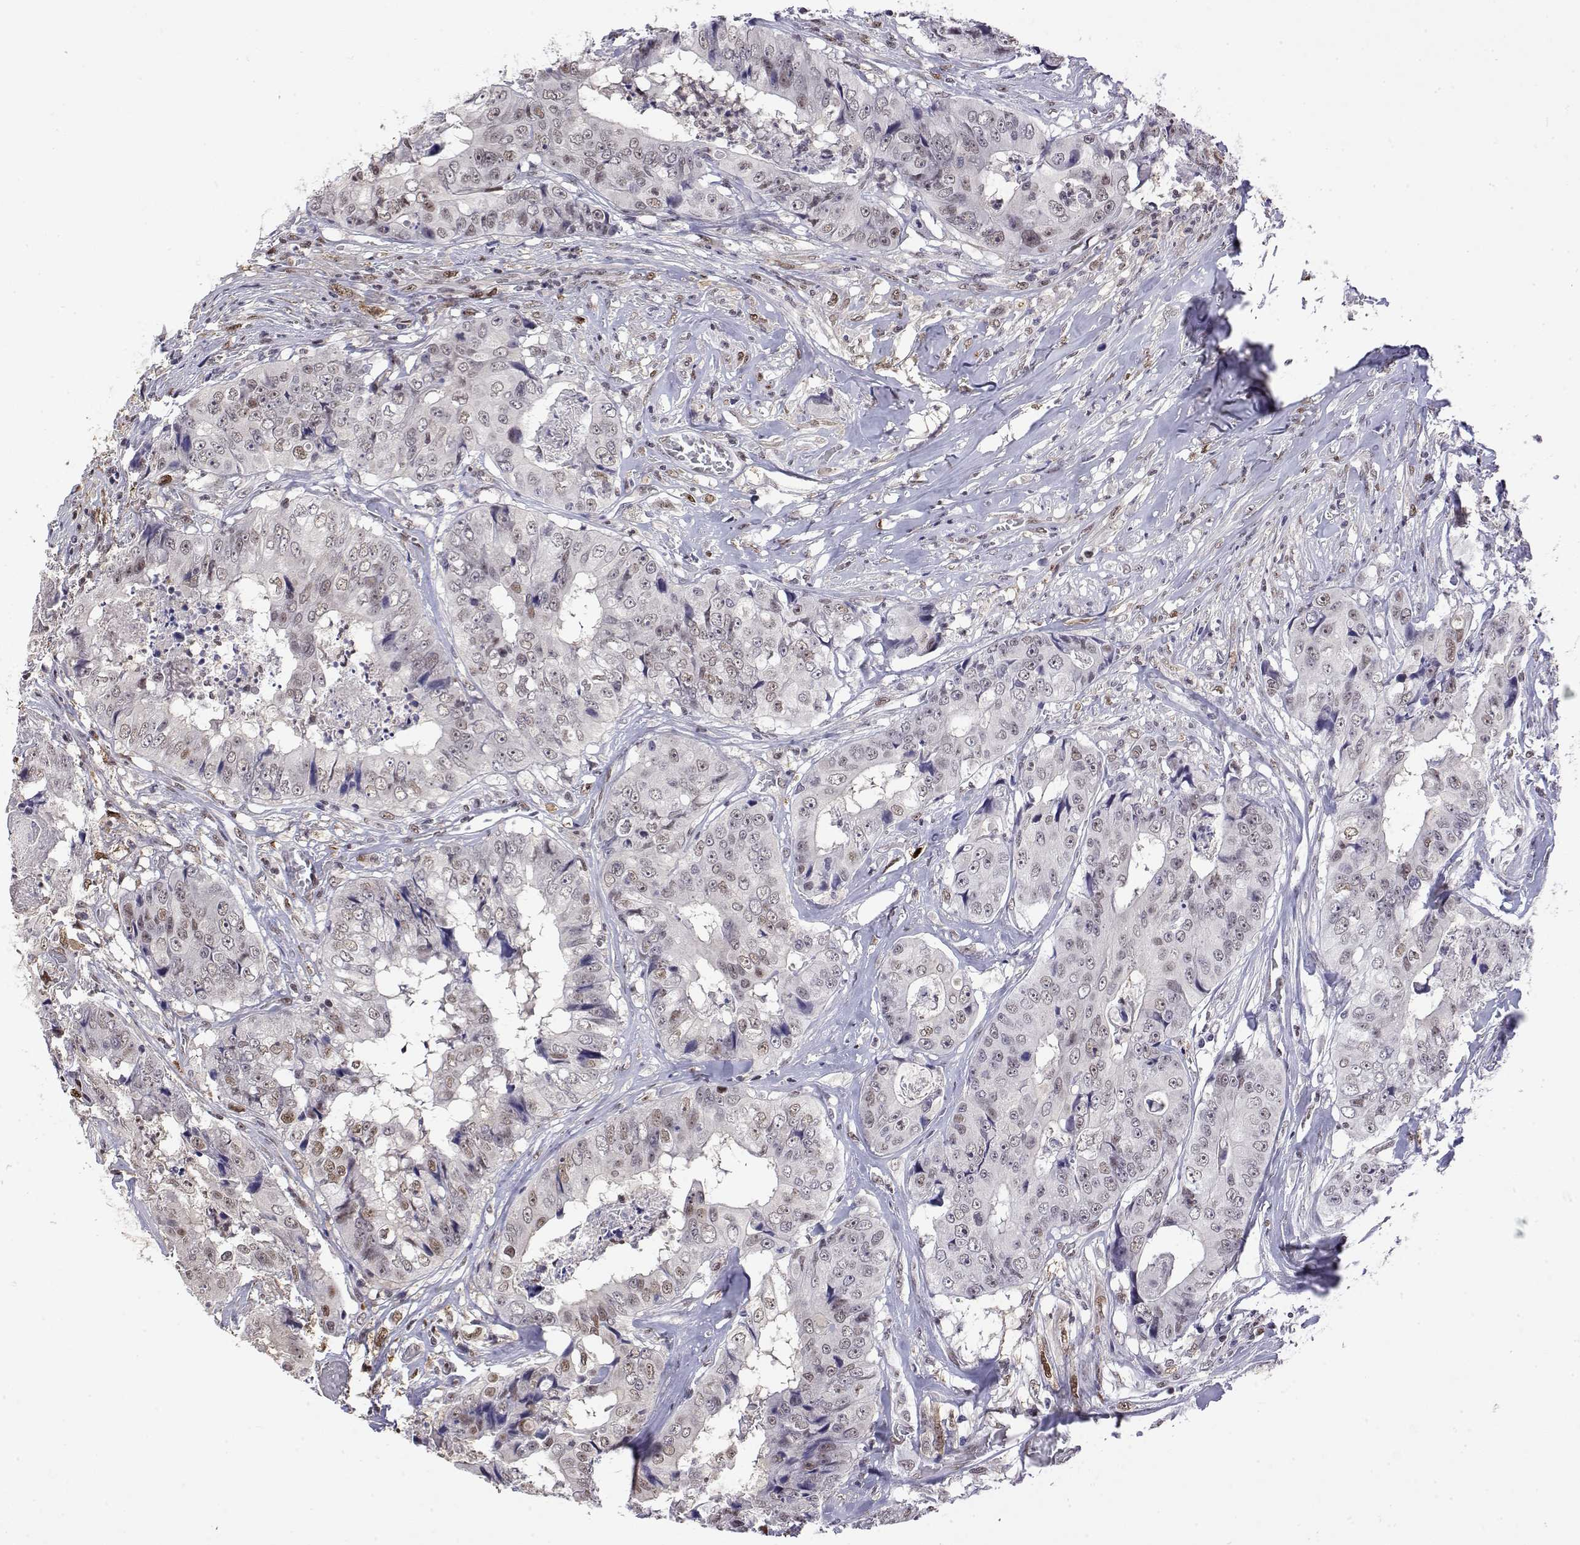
{"staining": {"intensity": "weak", "quantity": "25%-75%", "location": "nuclear"}, "tissue": "colorectal cancer", "cell_type": "Tumor cells", "image_type": "cancer", "snomed": [{"axis": "morphology", "description": "Adenocarcinoma, NOS"}, {"axis": "topography", "description": "Rectum"}], "caption": "An immunohistochemistry (IHC) image of tumor tissue is shown. Protein staining in brown labels weak nuclear positivity in colorectal cancer within tumor cells.", "gene": "POLDIP3", "patient": {"sex": "female", "age": 62}}